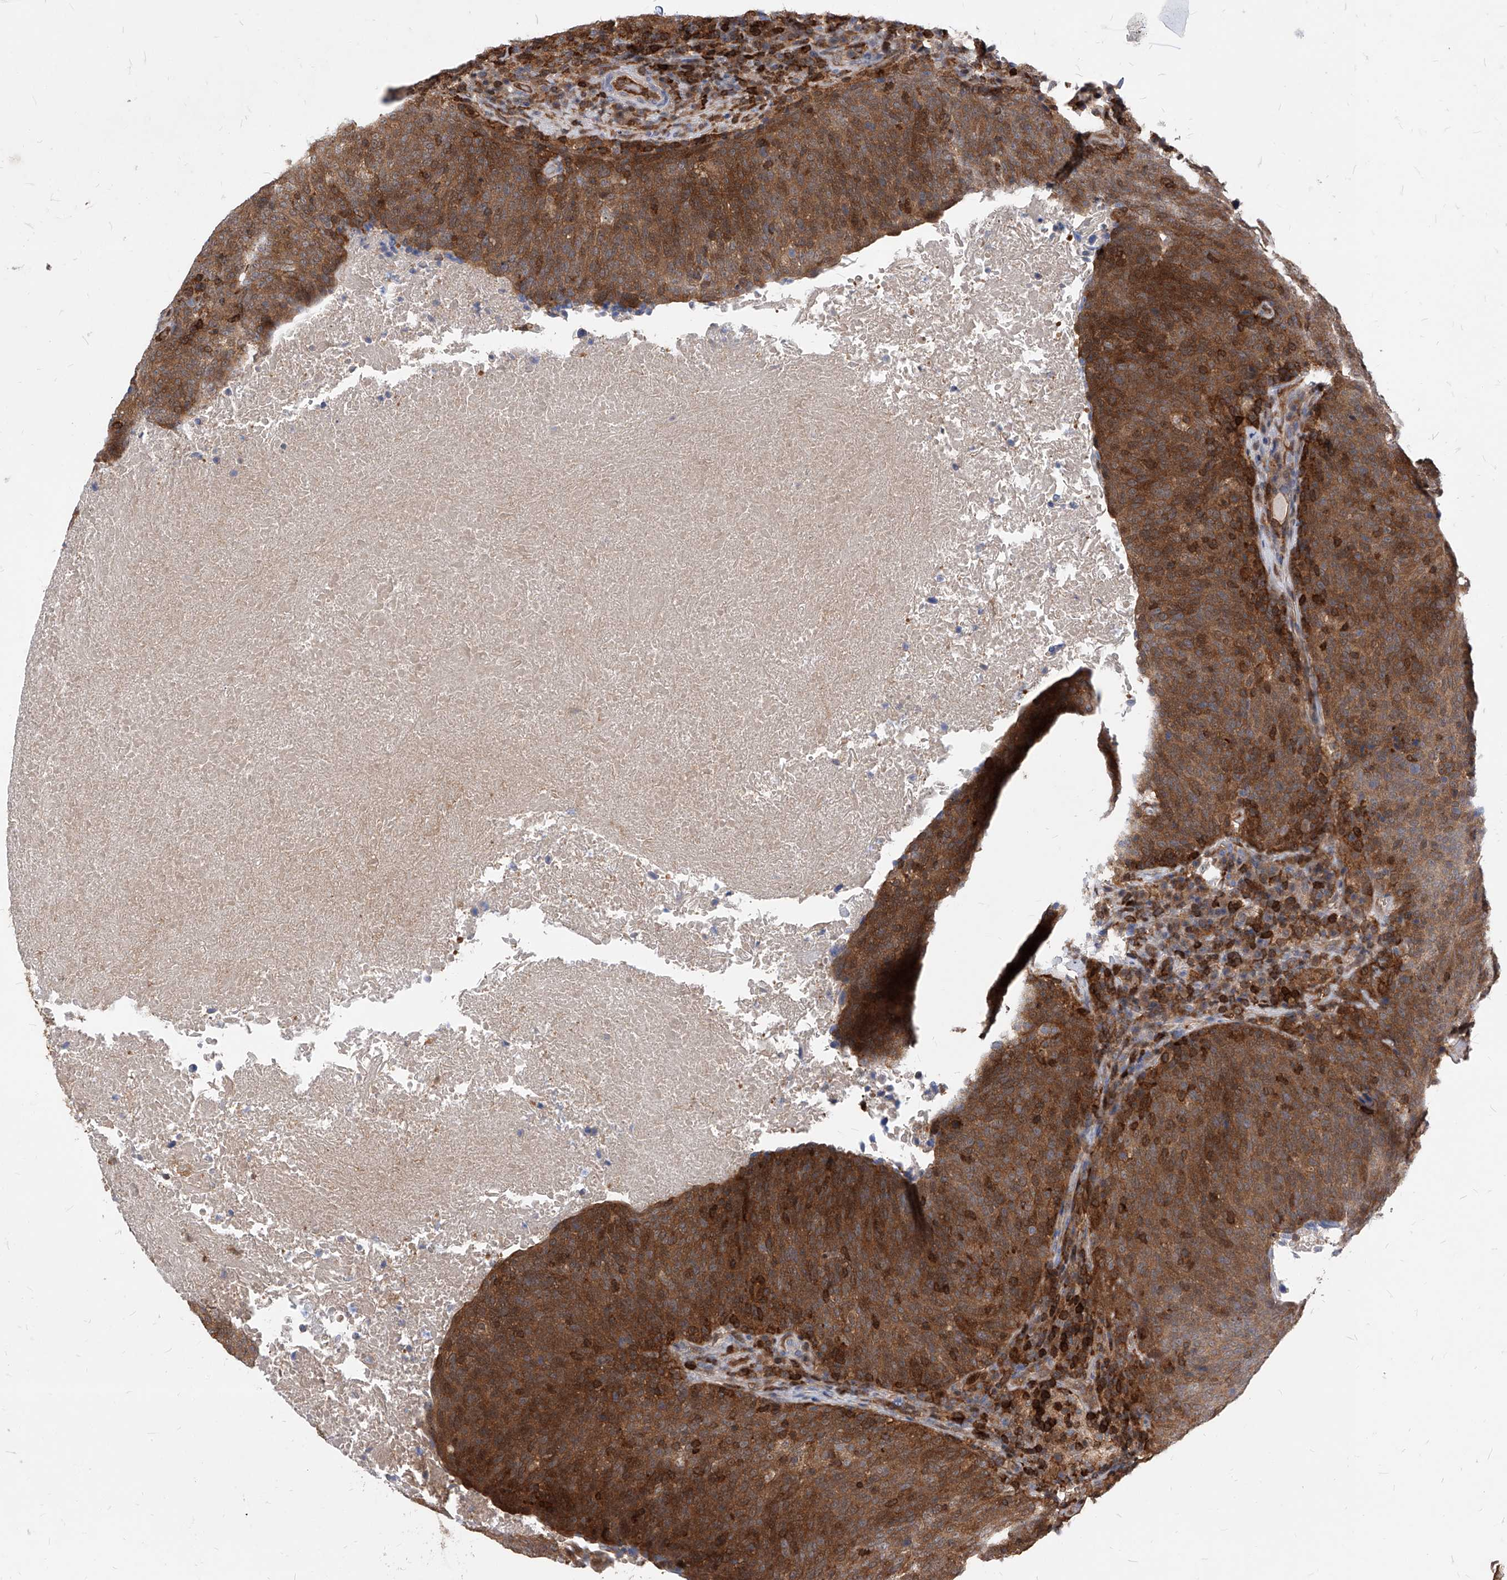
{"staining": {"intensity": "strong", "quantity": ">75%", "location": "cytoplasmic/membranous,nuclear"}, "tissue": "head and neck cancer", "cell_type": "Tumor cells", "image_type": "cancer", "snomed": [{"axis": "morphology", "description": "Squamous cell carcinoma, NOS"}, {"axis": "morphology", "description": "Squamous cell carcinoma, metastatic, NOS"}, {"axis": "topography", "description": "Lymph node"}, {"axis": "topography", "description": "Head-Neck"}], "caption": "High-power microscopy captured an IHC micrograph of head and neck cancer (metastatic squamous cell carcinoma), revealing strong cytoplasmic/membranous and nuclear positivity in approximately >75% of tumor cells.", "gene": "ABRACL", "patient": {"sex": "male", "age": 62}}